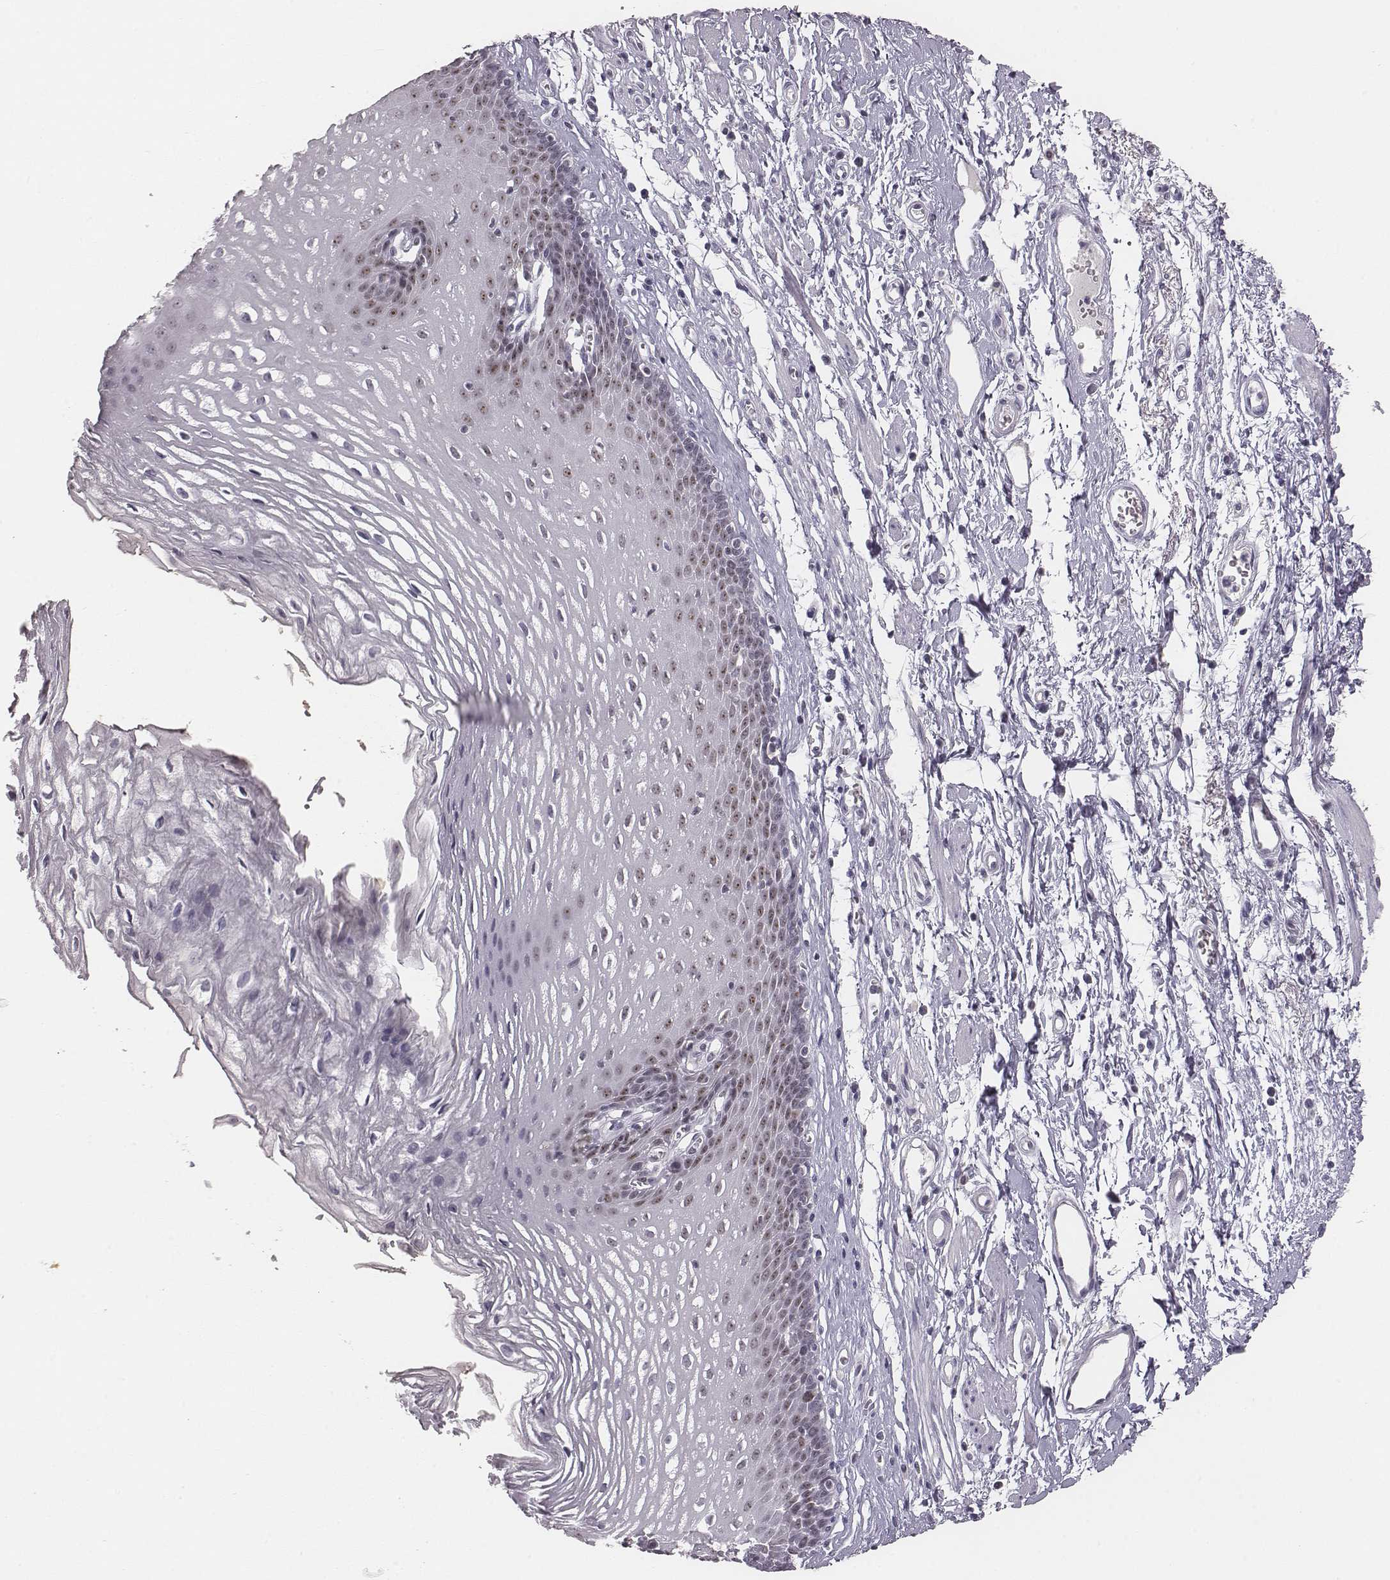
{"staining": {"intensity": "moderate", "quantity": "25%-75%", "location": "nuclear"}, "tissue": "esophagus", "cell_type": "Squamous epithelial cells", "image_type": "normal", "snomed": [{"axis": "morphology", "description": "Normal tissue, NOS"}, {"axis": "topography", "description": "Esophagus"}], "caption": "Brown immunohistochemical staining in unremarkable esophagus shows moderate nuclear expression in approximately 25%-75% of squamous epithelial cells. Using DAB (3,3'-diaminobenzidine) (brown) and hematoxylin (blue) stains, captured at high magnification using brightfield microscopy.", "gene": "NIFK", "patient": {"sex": "male", "age": 72}}